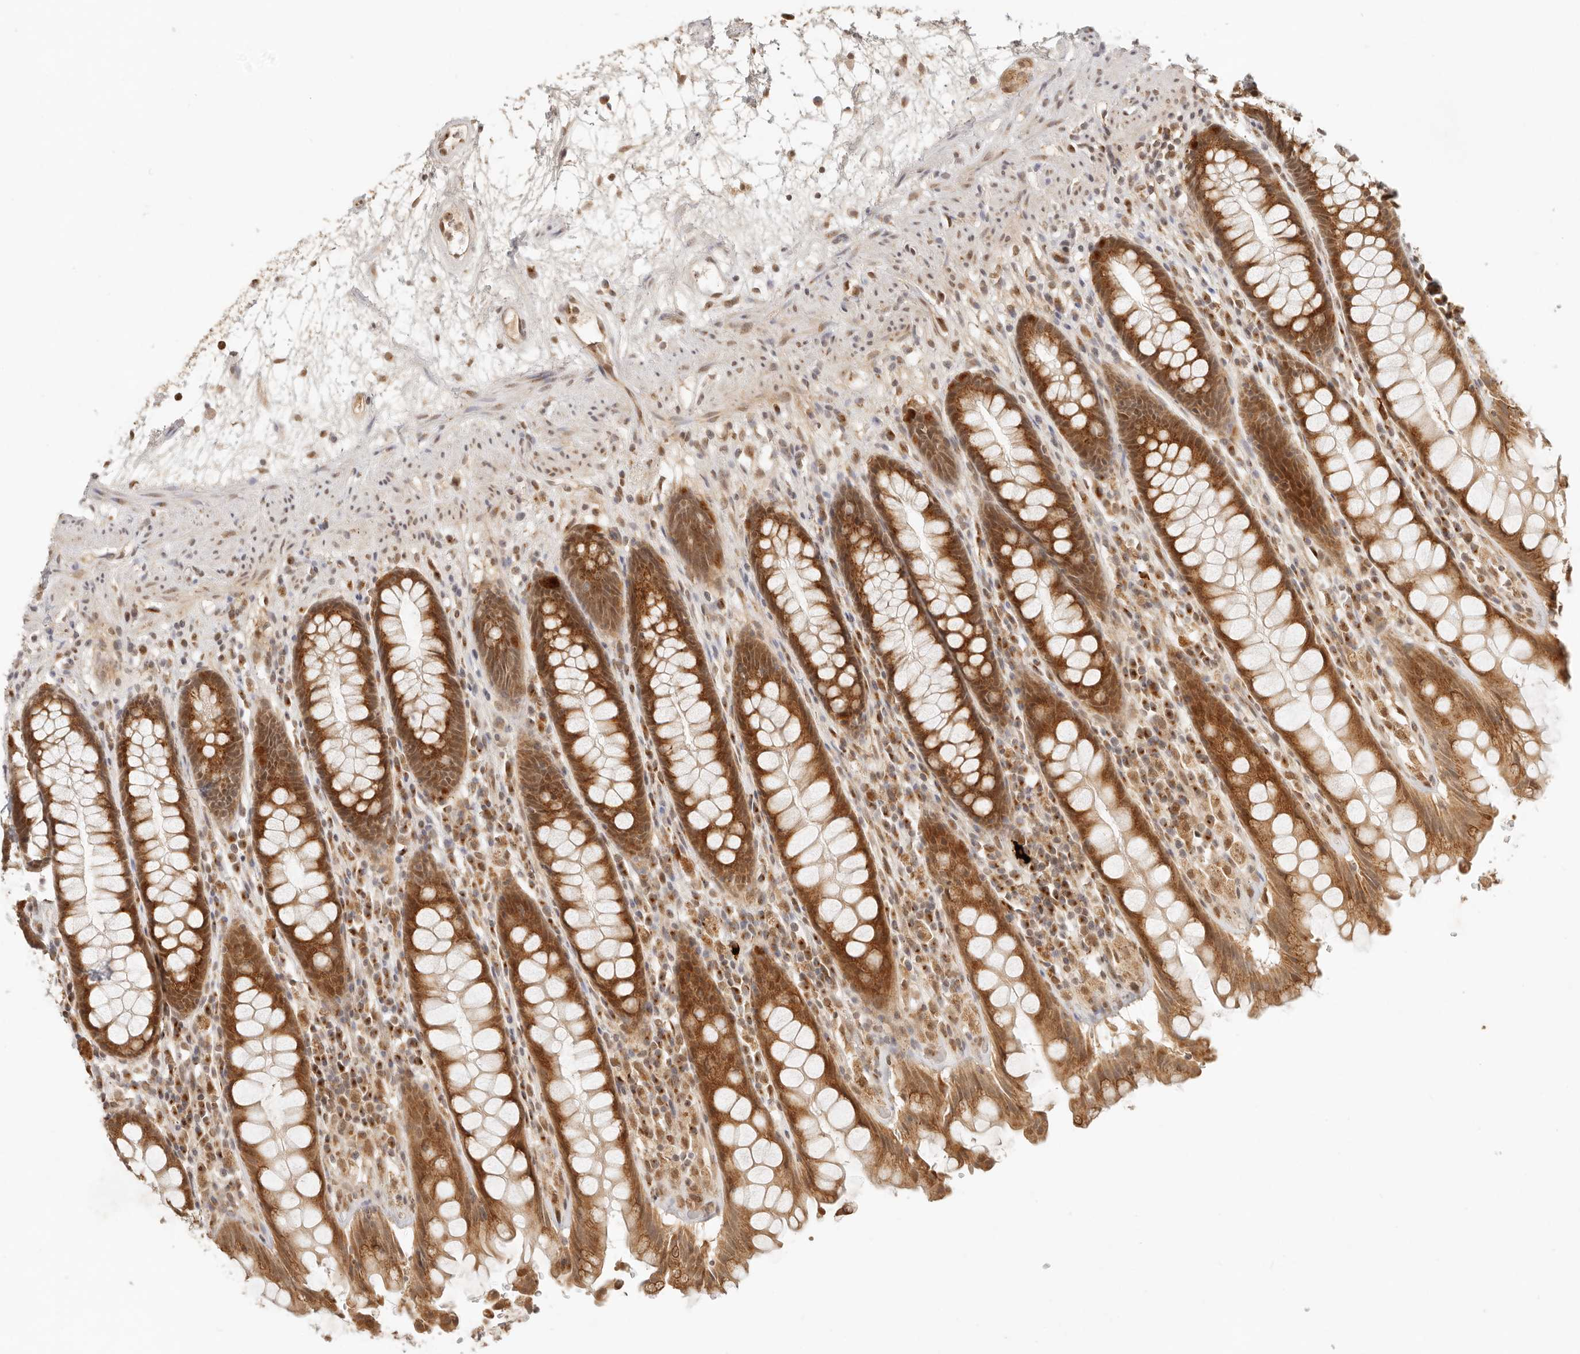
{"staining": {"intensity": "strong", "quantity": ">75%", "location": "cytoplasmic/membranous,nuclear"}, "tissue": "rectum", "cell_type": "Glandular cells", "image_type": "normal", "snomed": [{"axis": "morphology", "description": "Normal tissue, NOS"}, {"axis": "topography", "description": "Rectum"}], "caption": "A micrograph of rectum stained for a protein demonstrates strong cytoplasmic/membranous,nuclear brown staining in glandular cells. (brown staining indicates protein expression, while blue staining denotes nuclei).", "gene": "INTS11", "patient": {"sex": "male", "age": 64}}